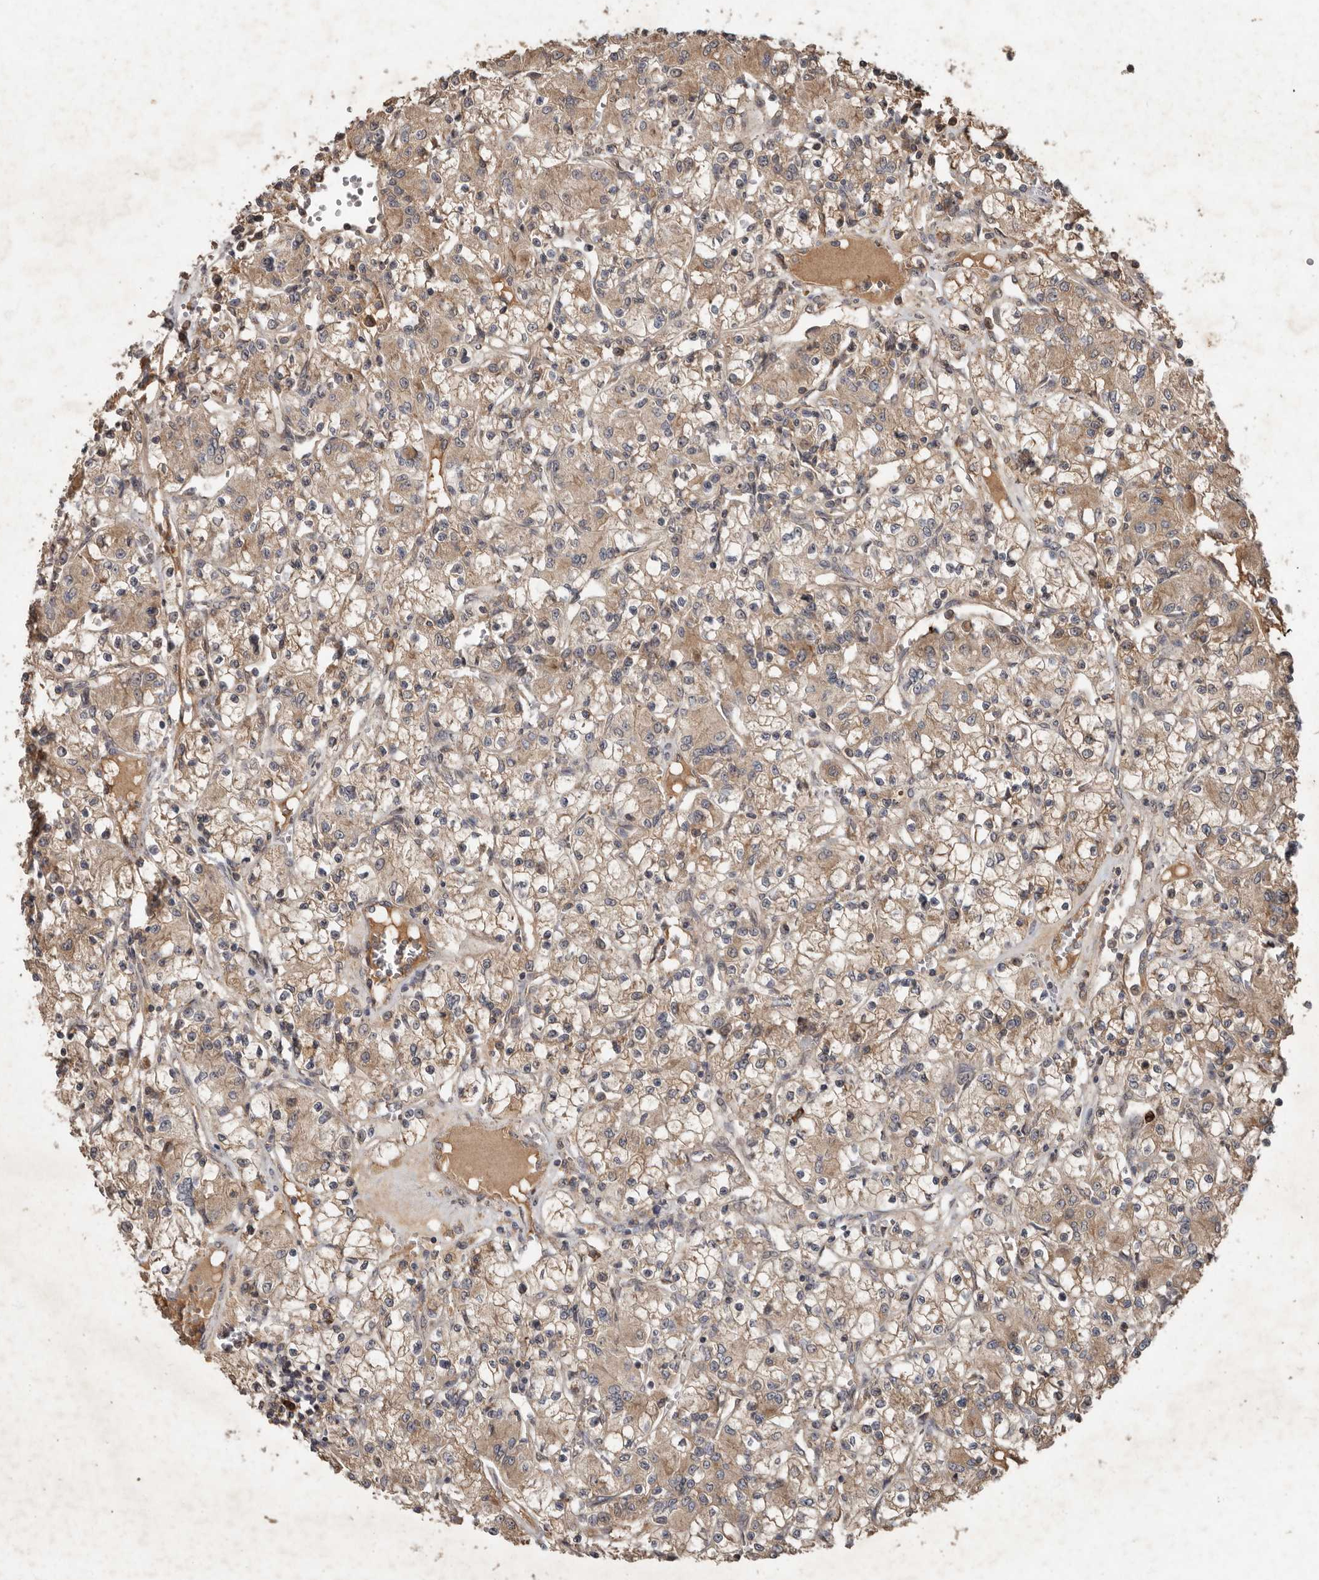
{"staining": {"intensity": "weak", "quantity": ">75%", "location": "cytoplasmic/membranous"}, "tissue": "renal cancer", "cell_type": "Tumor cells", "image_type": "cancer", "snomed": [{"axis": "morphology", "description": "Adenocarcinoma, NOS"}, {"axis": "topography", "description": "Kidney"}], "caption": "Protein expression analysis of renal cancer shows weak cytoplasmic/membranous expression in approximately >75% of tumor cells. (IHC, brightfield microscopy, high magnification).", "gene": "KIF26B", "patient": {"sex": "female", "age": 59}}